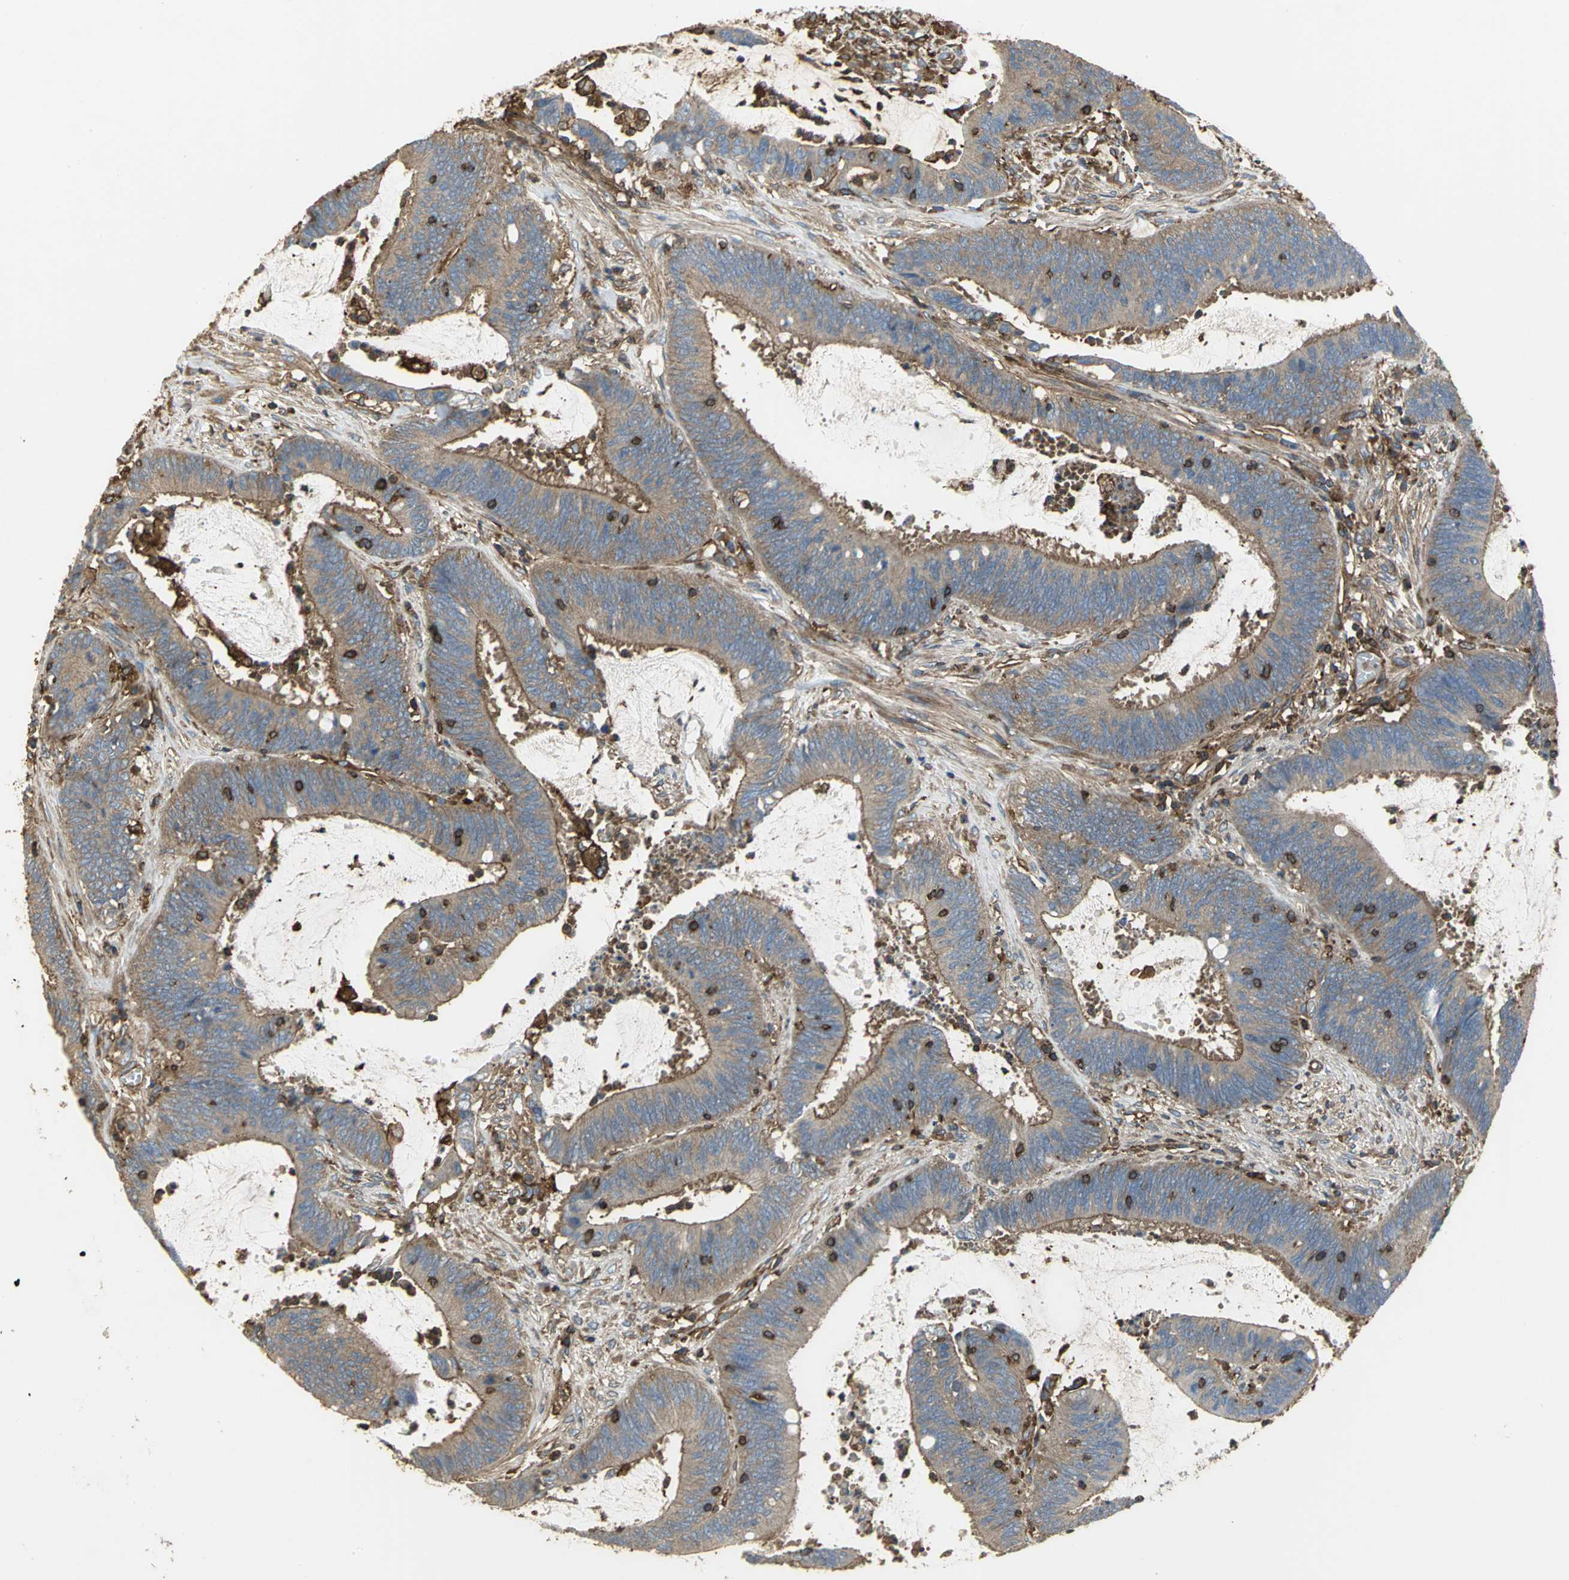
{"staining": {"intensity": "moderate", "quantity": ">75%", "location": "cytoplasmic/membranous"}, "tissue": "colorectal cancer", "cell_type": "Tumor cells", "image_type": "cancer", "snomed": [{"axis": "morphology", "description": "Adenocarcinoma, NOS"}, {"axis": "topography", "description": "Rectum"}], "caption": "Tumor cells exhibit medium levels of moderate cytoplasmic/membranous expression in about >75% of cells in human colorectal adenocarcinoma. Nuclei are stained in blue.", "gene": "TLN1", "patient": {"sex": "female", "age": 66}}